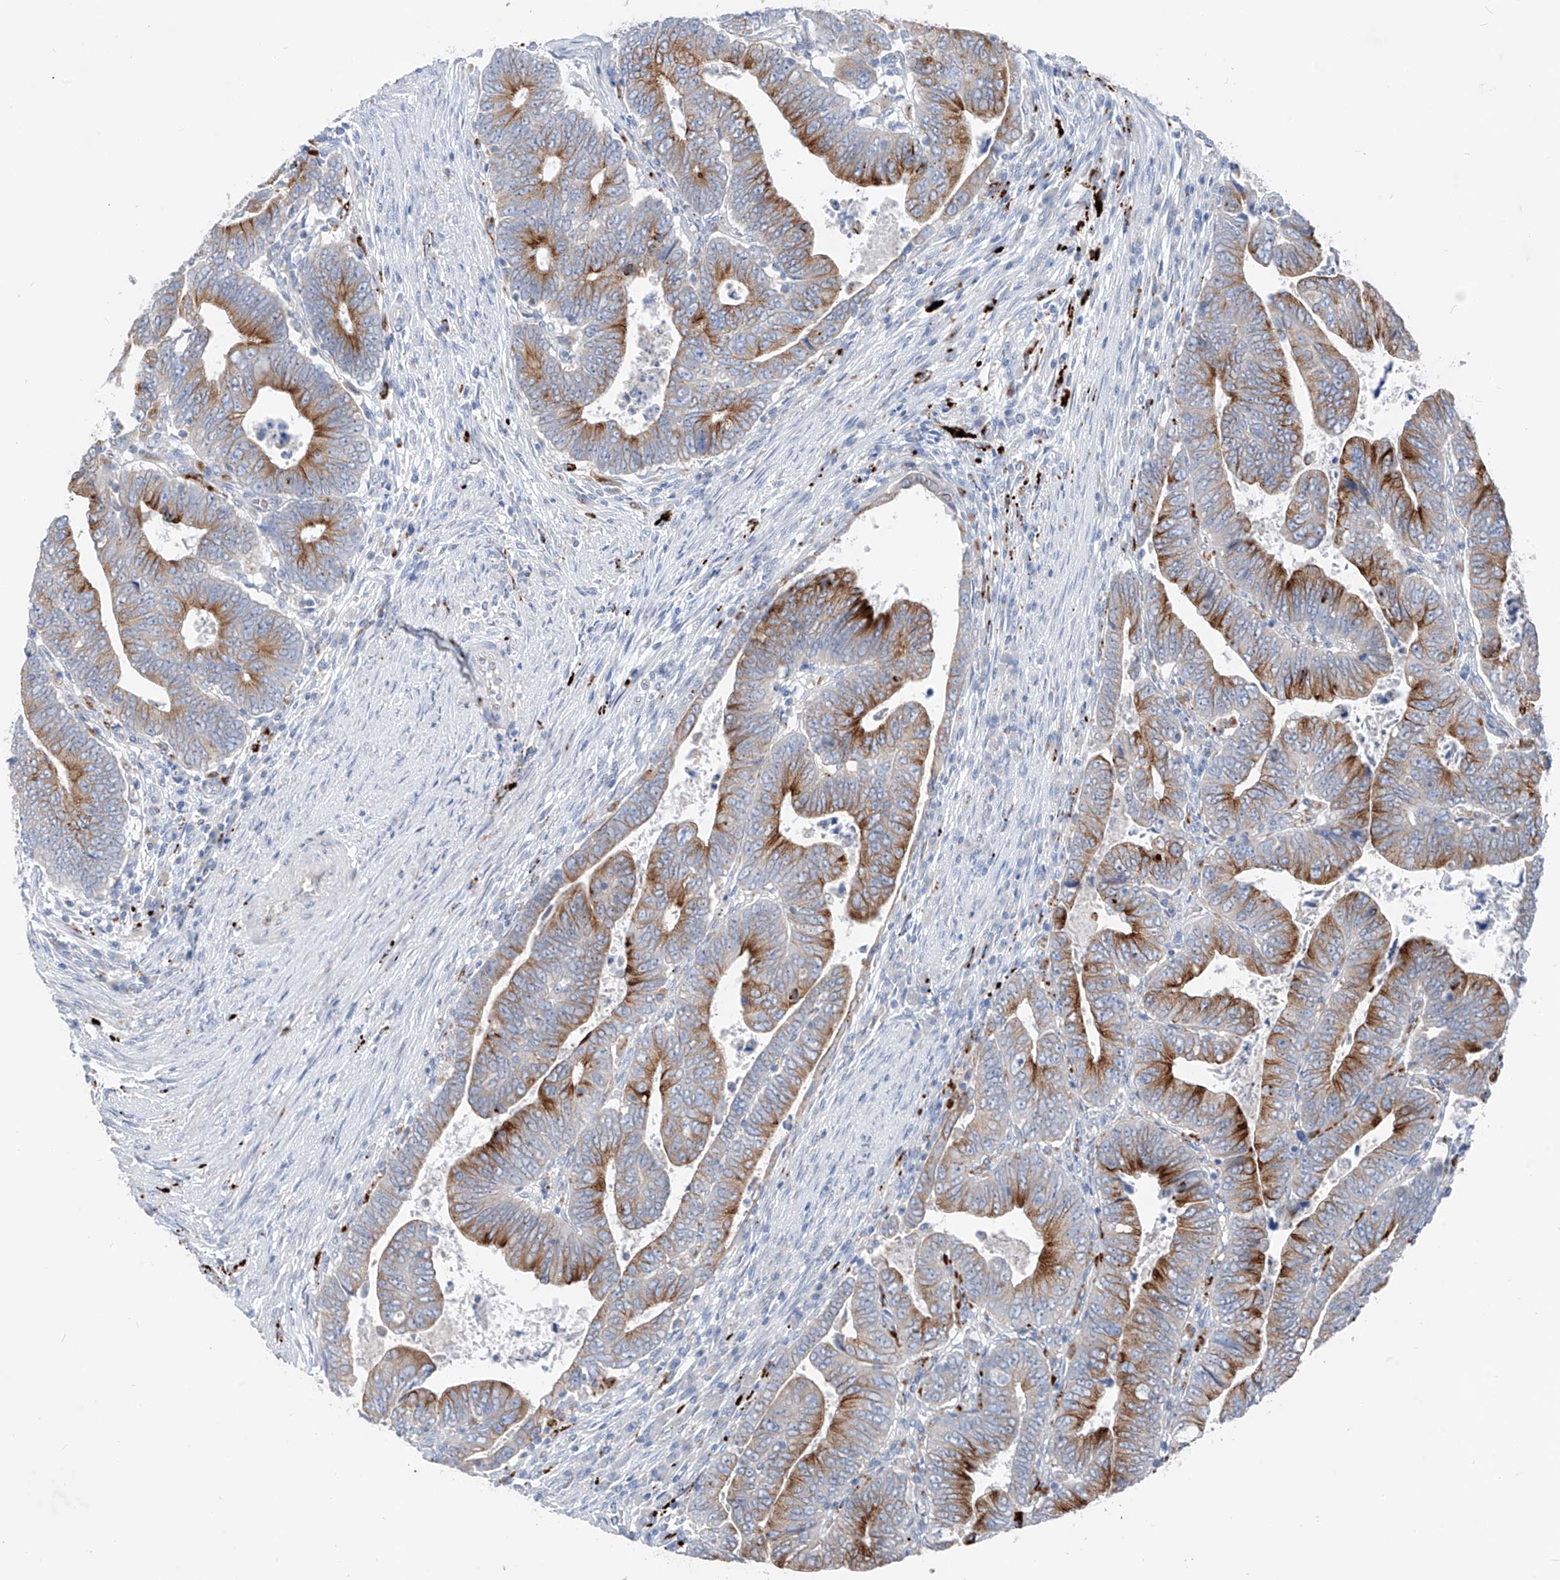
{"staining": {"intensity": "moderate", "quantity": ">75%", "location": "cytoplasmic/membranous"}, "tissue": "colorectal cancer", "cell_type": "Tumor cells", "image_type": "cancer", "snomed": [{"axis": "morphology", "description": "Normal tissue, NOS"}, {"axis": "morphology", "description": "Adenocarcinoma, NOS"}, {"axis": "topography", "description": "Rectum"}], "caption": "Immunohistochemical staining of colorectal cancer (adenocarcinoma) demonstrates moderate cytoplasmic/membranous protein expression in about >75% of tumor cells.", "gene": "GPR137C", "patient": {"sex": "female", "age": 65}}